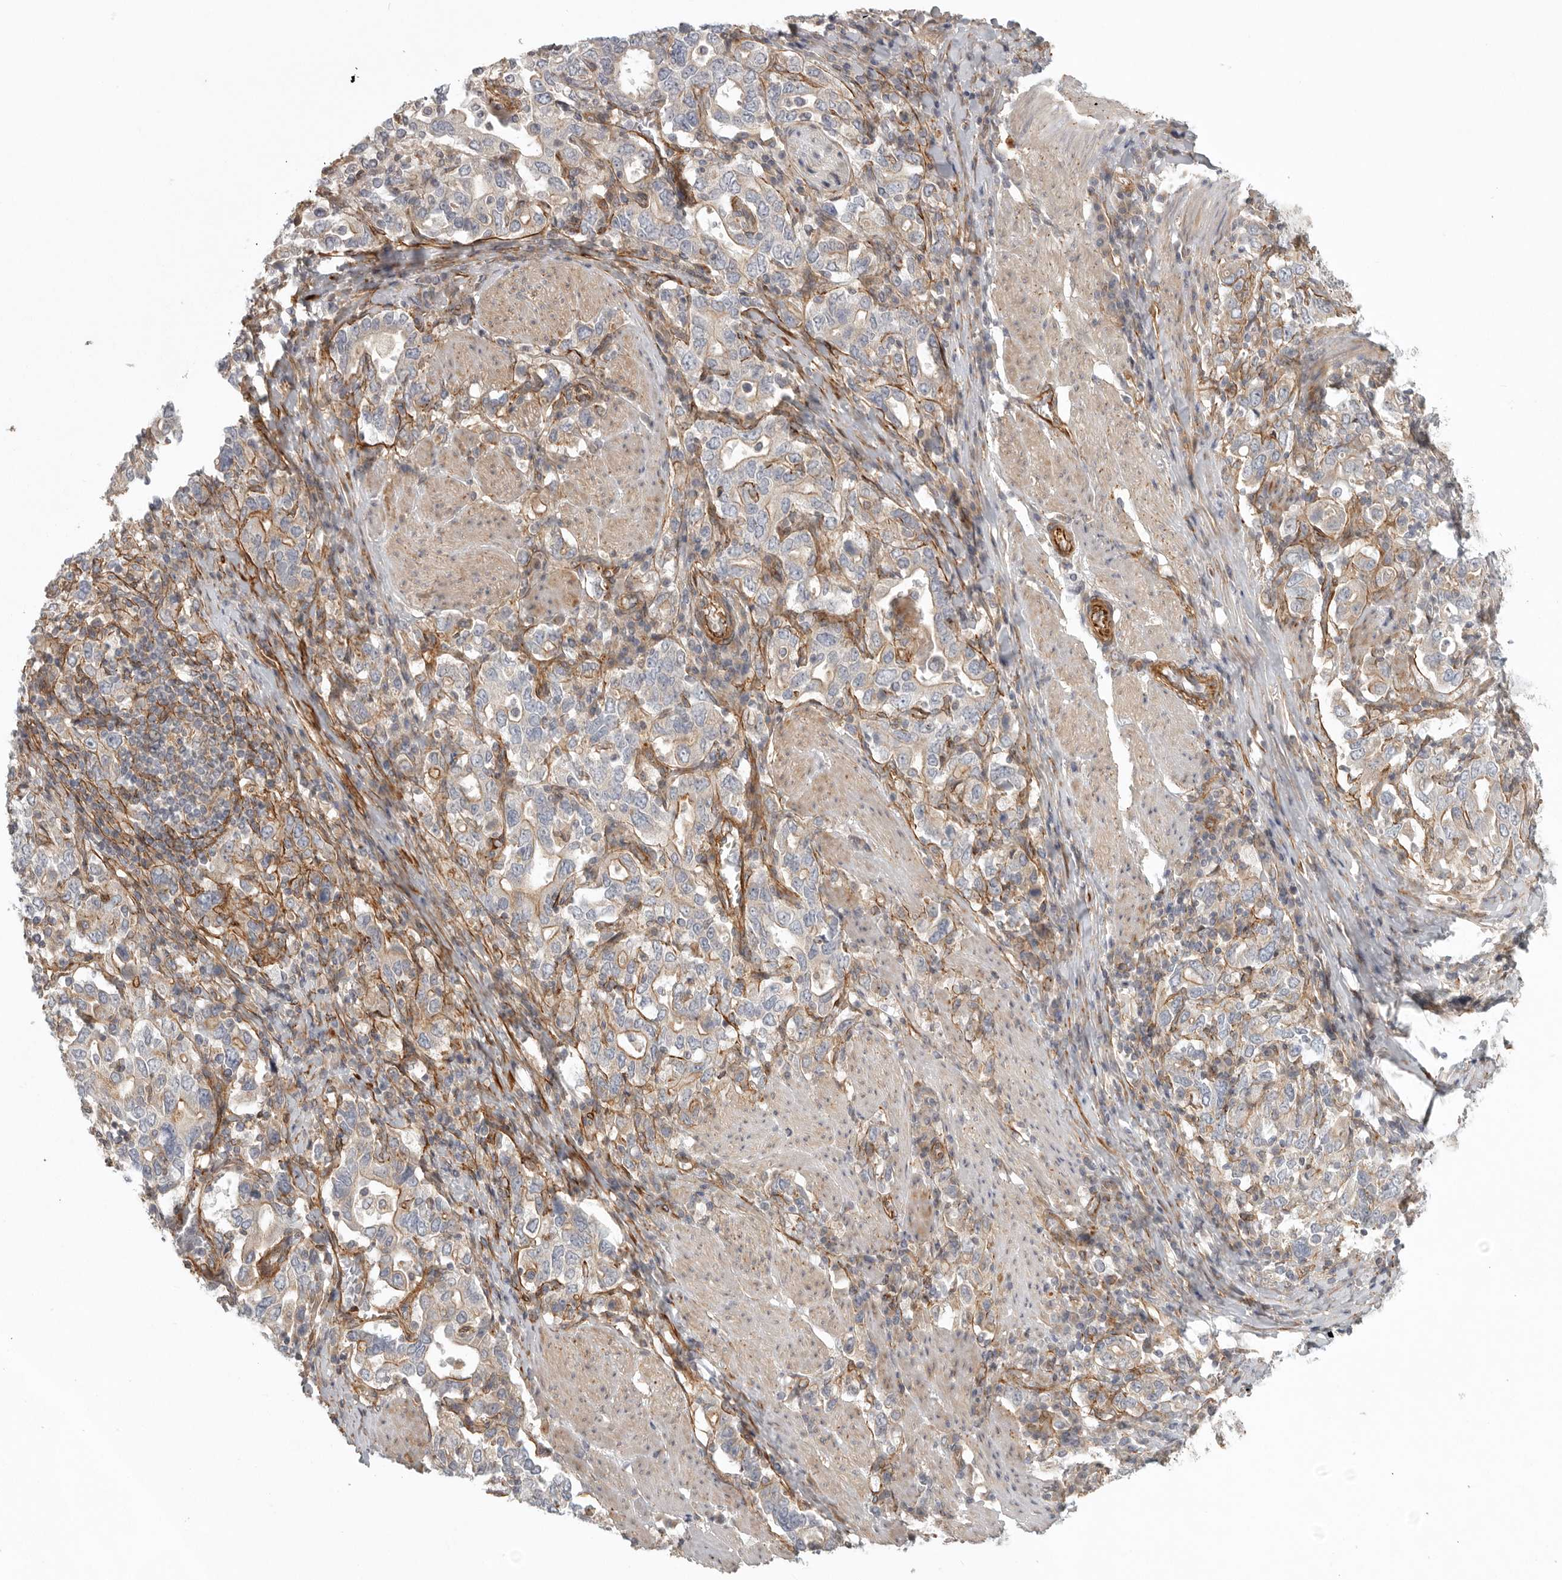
{"staining": {"intensity": "weak", "quantity": "<25%", "location": "cytoplasmic/membranous"}, "tissue": "stomach cancer", "cell_type": "Tumor cells", "image_type": "cancer", "snomed": [{"axis": "morphology", "description": "Adenocarcinoma, NOS"}, {"axis": "topography", "description": "Stomach, upper"}], "caption": "This is an immunohistochemistry histopathology image of stomach cancer (adenocarcinoma). There is no expression in tumor cells.", "gene": "LONRF1", "patient": {"sex": "male", "age": 62}}